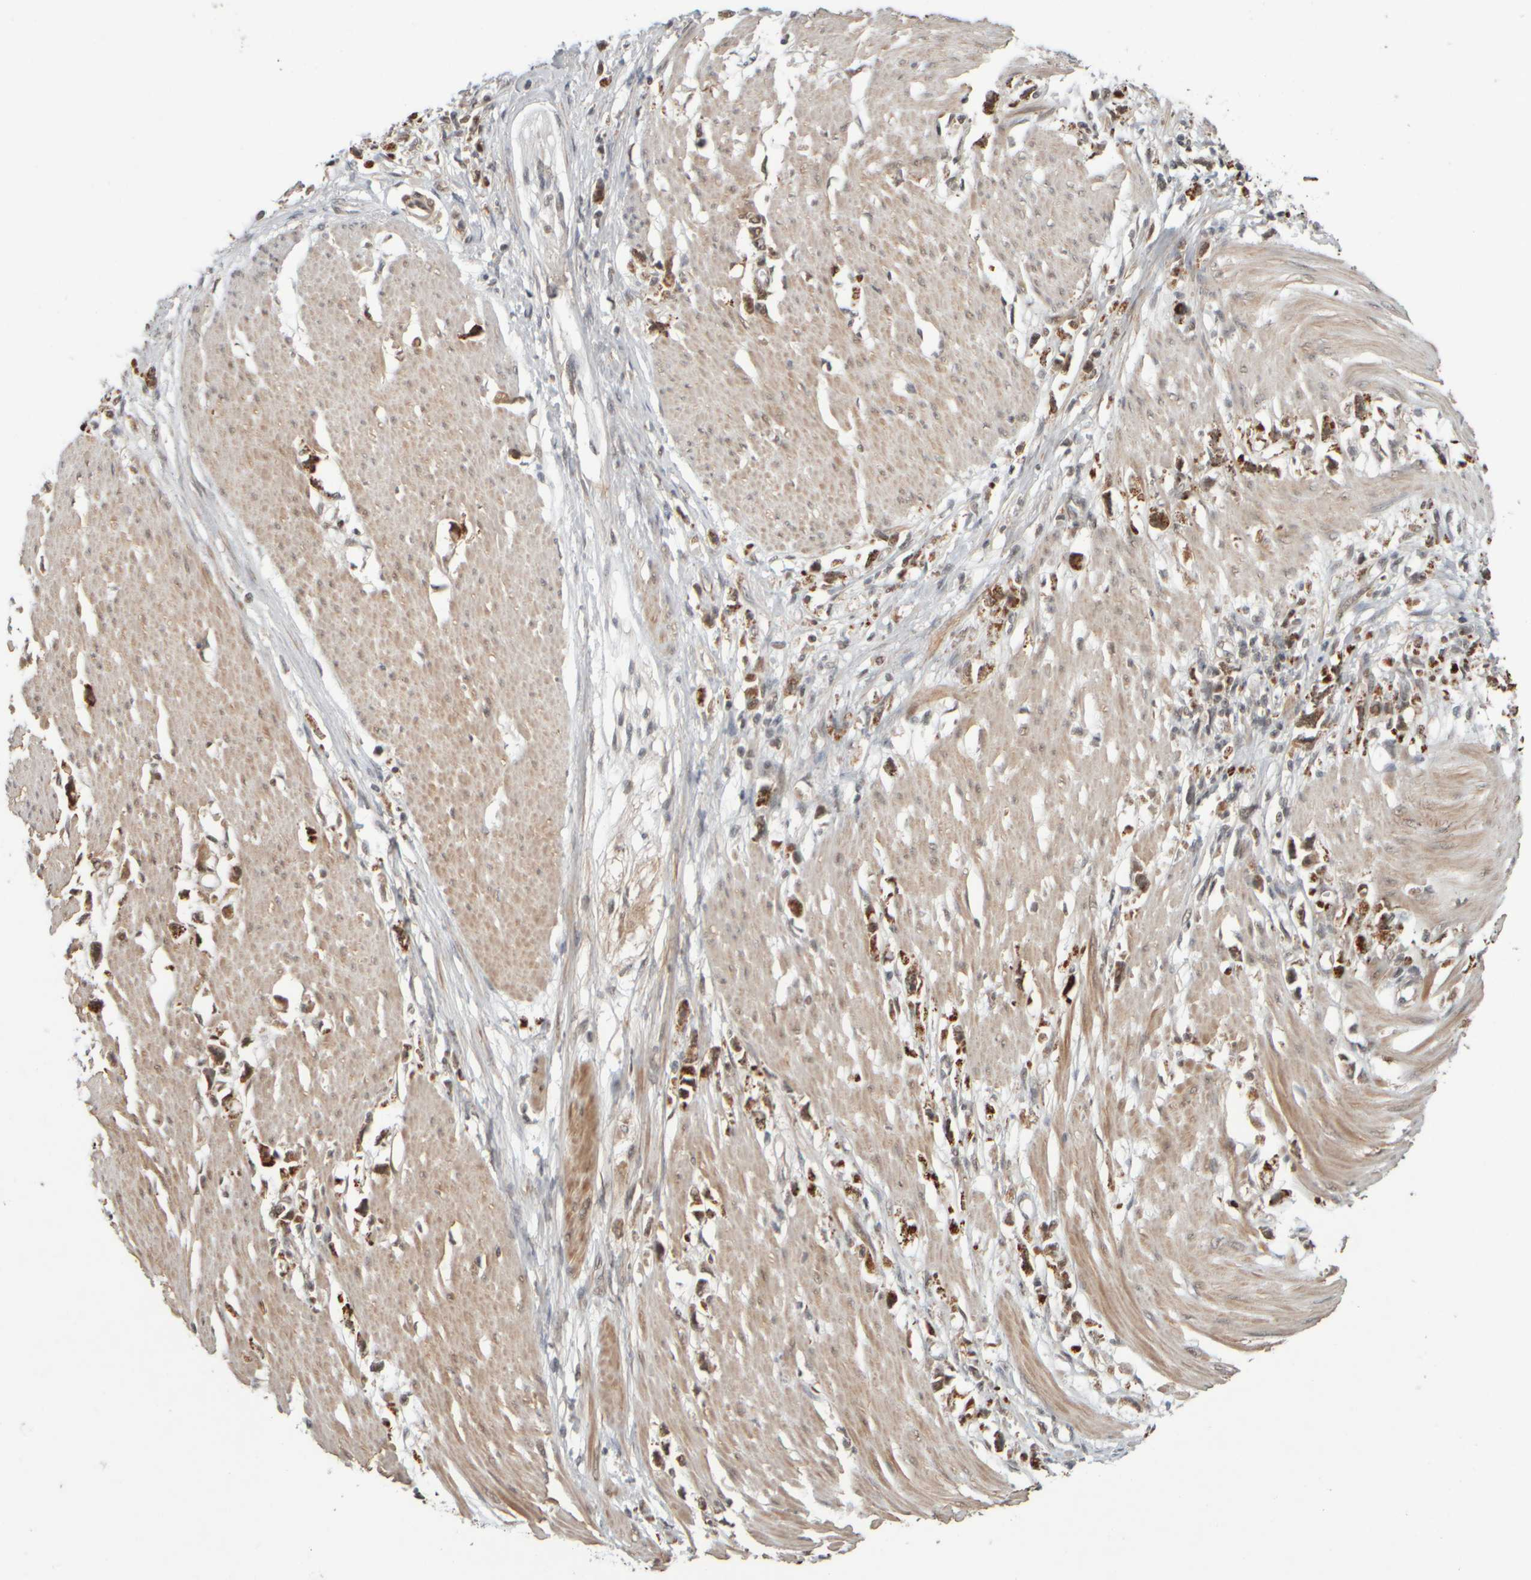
{"staining": {"intensity": "moderate", "quantity": ">75%", "location": "cytoplasmic/membranous"}, "tissue": "stomach cancer", "cell_type": "Tumor cells", "image_type": "cancer", "snomed": [{"axis": "morphology", "description": "Adenocarcinoma, NOS"}, {"axis": "topography", "description": "Stomach"}], "caption": "Brown immunohistochemical staining in stomach cancer displays moderate cytoplasmic/membranous expression in about >75% of tumor cells. The staining is performed using DAB brown chromogen to label protein expression. The nuclei are counter-stained blue using hematoxylin.", "gene": "SYNRG", "patient": {"sex": "female", "age": 59}}